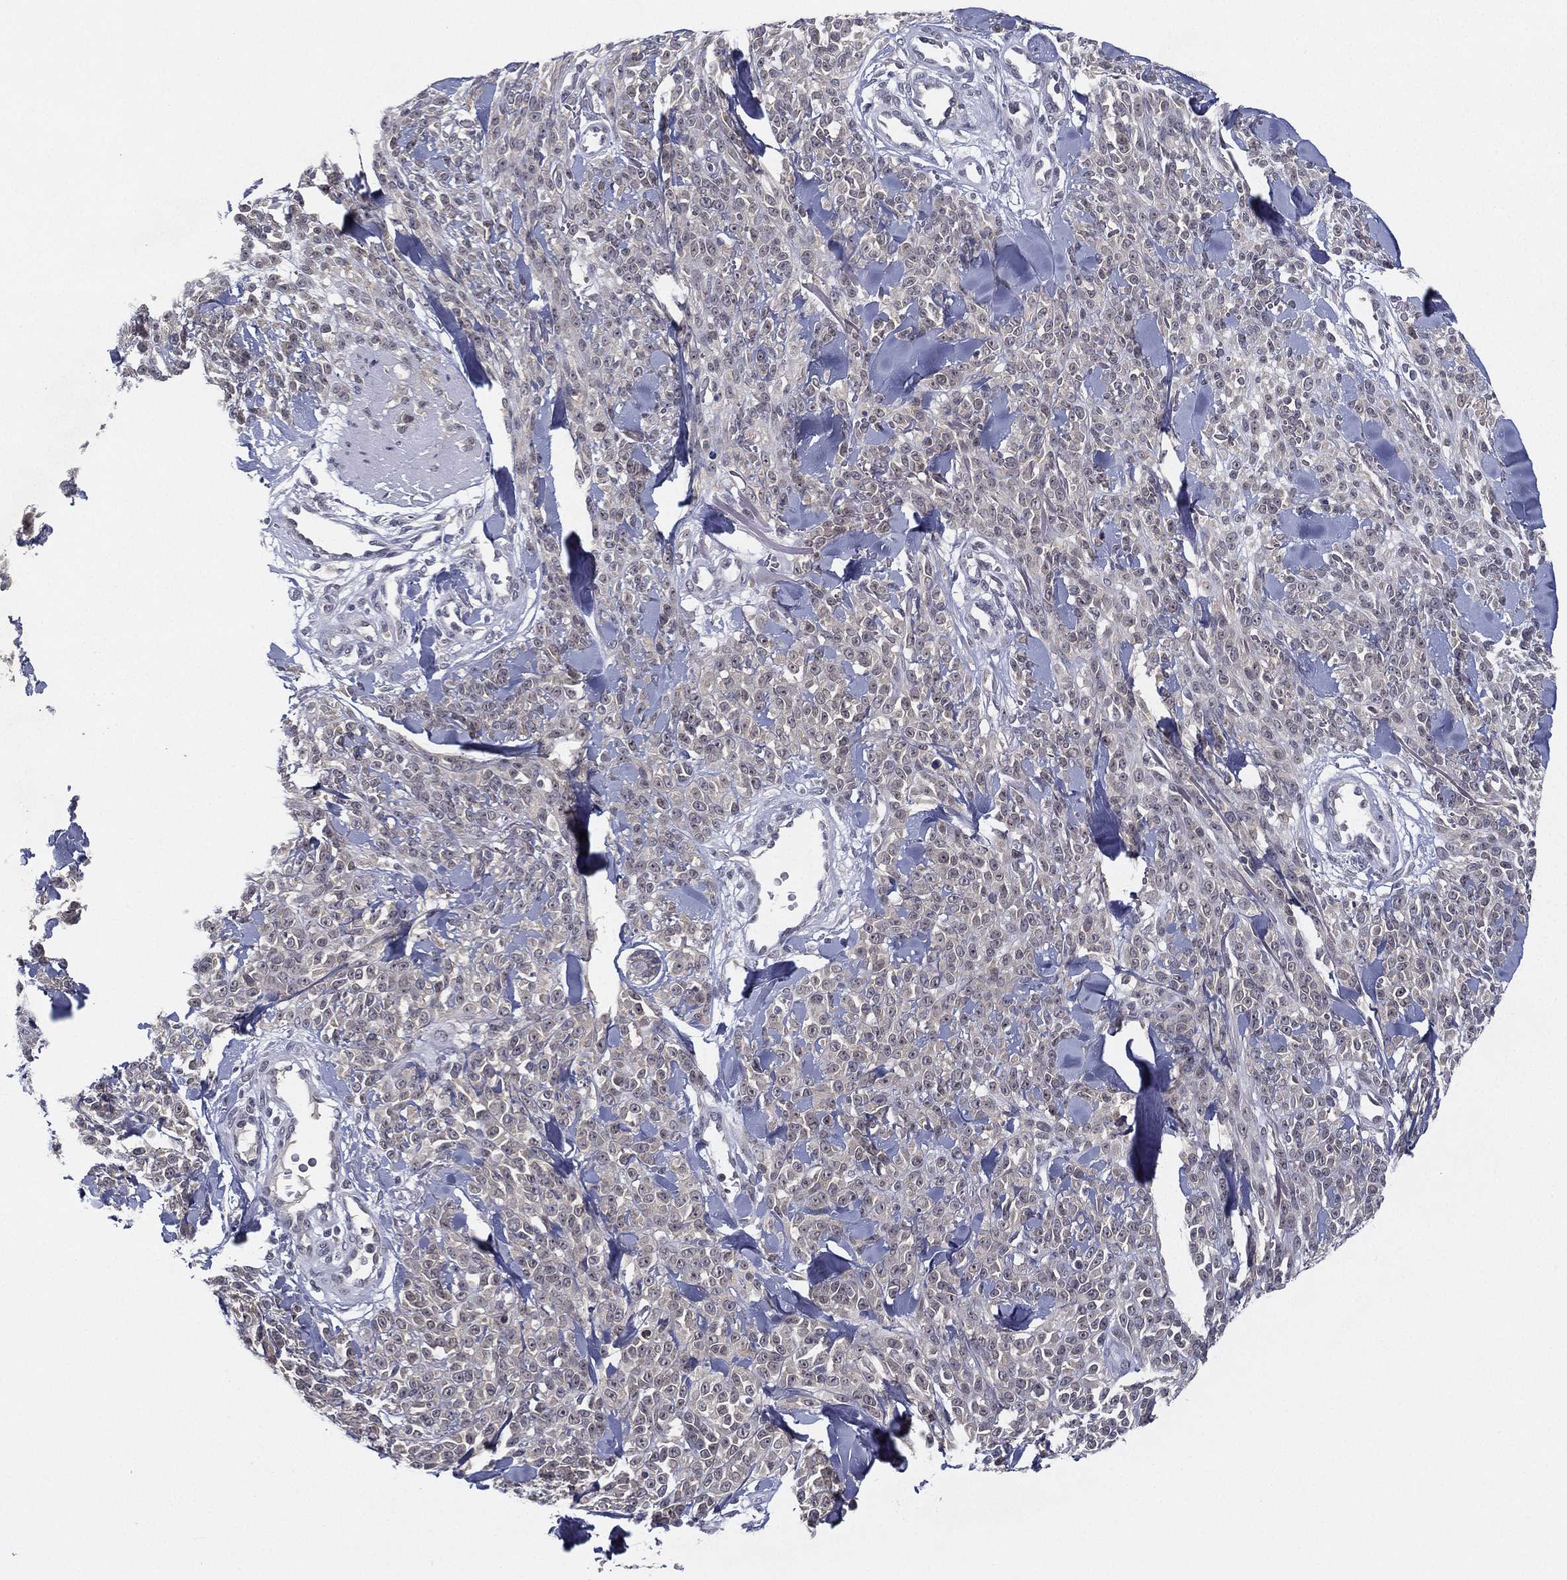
{"staining": {"intensity": "negative", "quantity": "none", "location": "none"}, "tissue": "melanoma", "cell_type": "Tumor cells", "image_type": "cancer", "snomed": [{"axis": "morphology", "description": "Malignant melanoma, NOS"}, {"axis": "topography", "description": "Skin"}, {"axis": "topography", "description": "Skin of trunk"}], "caption": "Immunohistochemistry (IHC) photomicrograph of human melanoma stained for a protein (brown), which reveals no staining in tumor cells.", "gene": "MS4A8", "patient": {"sex": "male", "age": 74}}